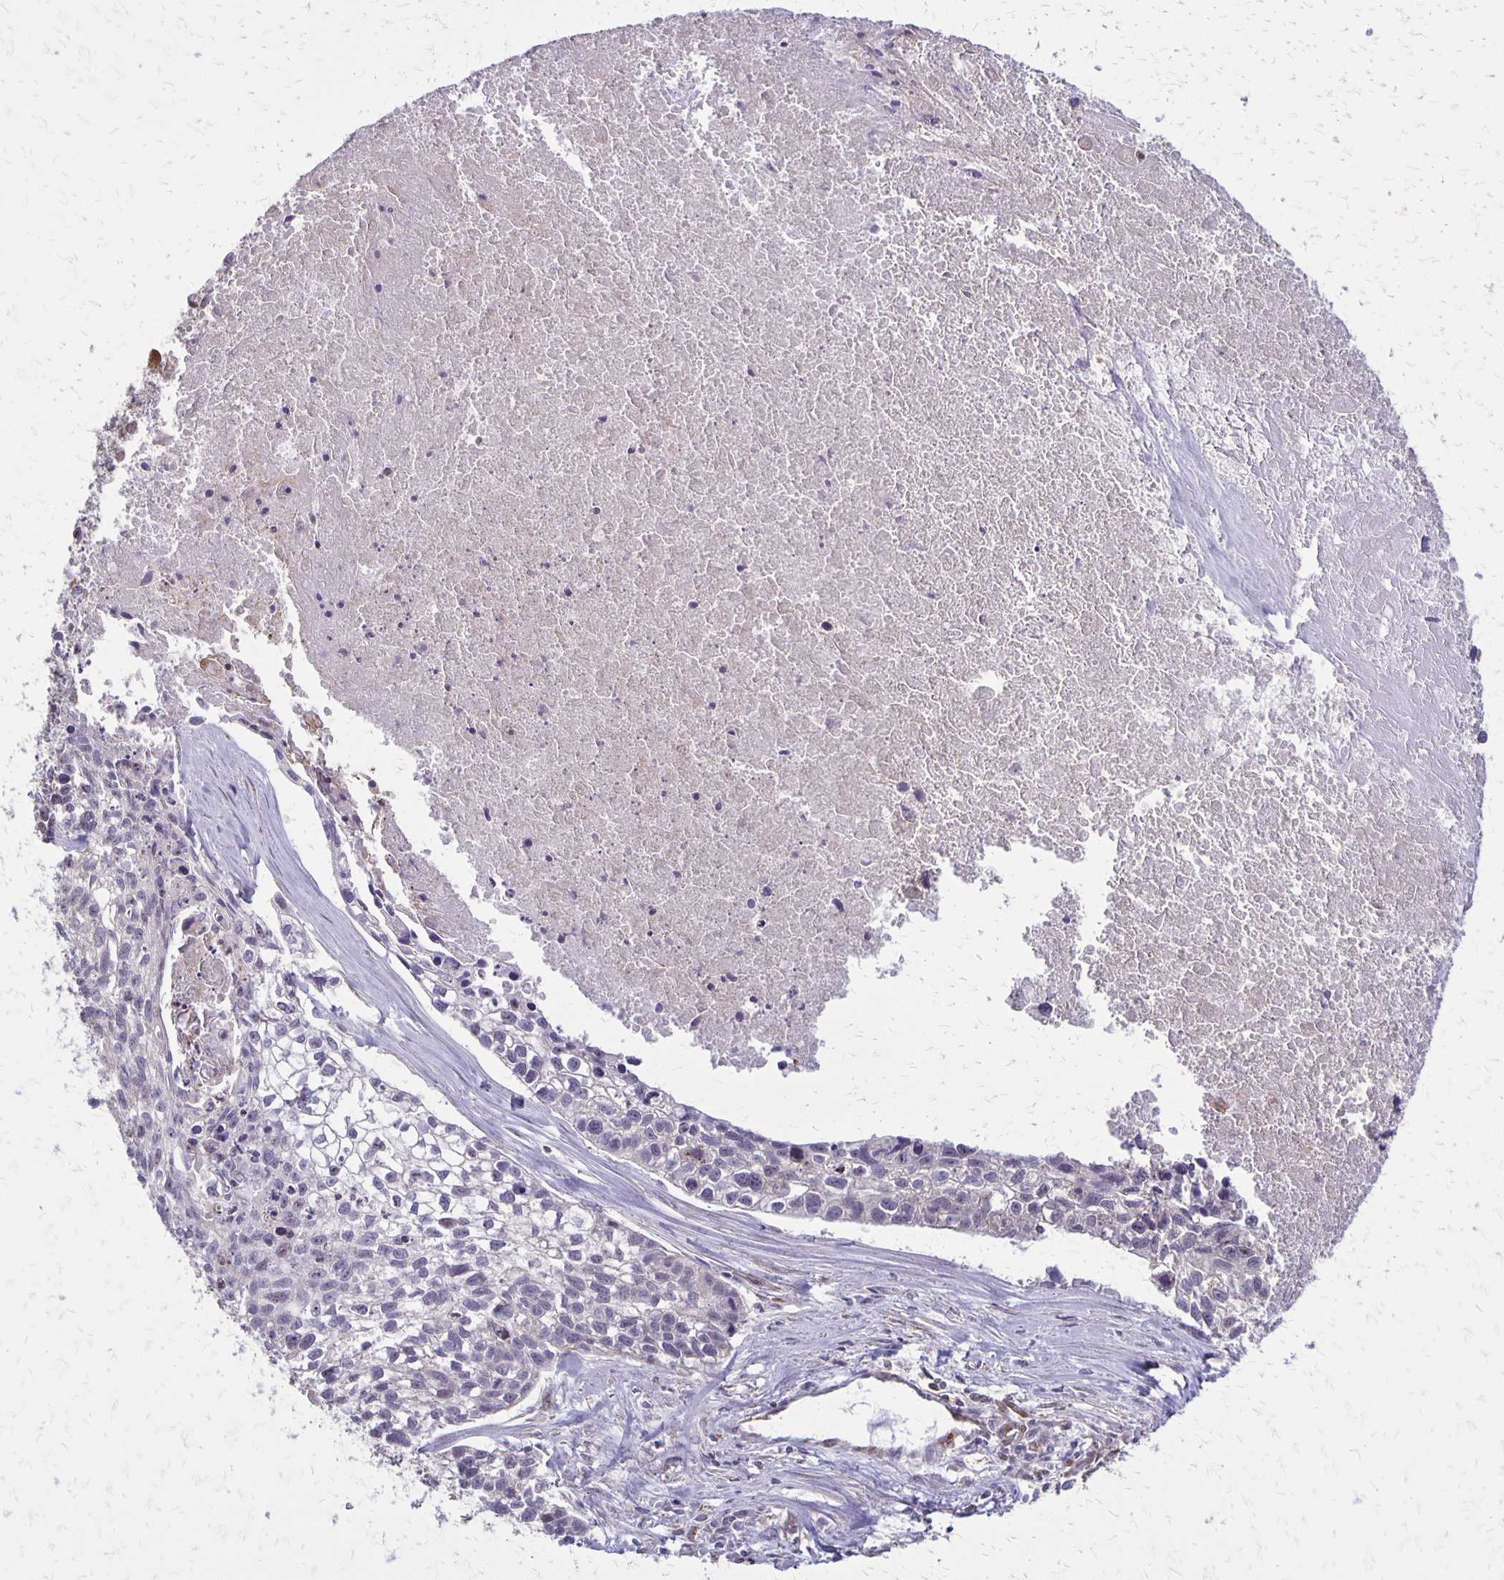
{"staining": {"intensity": "negative", "quantity": "none", "location": "none"}, "tissue": "lung cancer", "cell_type": "Tumor cells", "image_type": "cancer", "snomed": [{"axis": "morphology", "description": "Squamous cell carcinoma, NOS"}, {"axis": "topography", "description": "Lung"}], "caption": "DAB immunohistochemical staining of human lung cancer (squamous cell carcinoma) shows no significant positivity in tumor cells.", "gene": "SEPTIN5", "patient": {"sex": "male", "age": 74}}